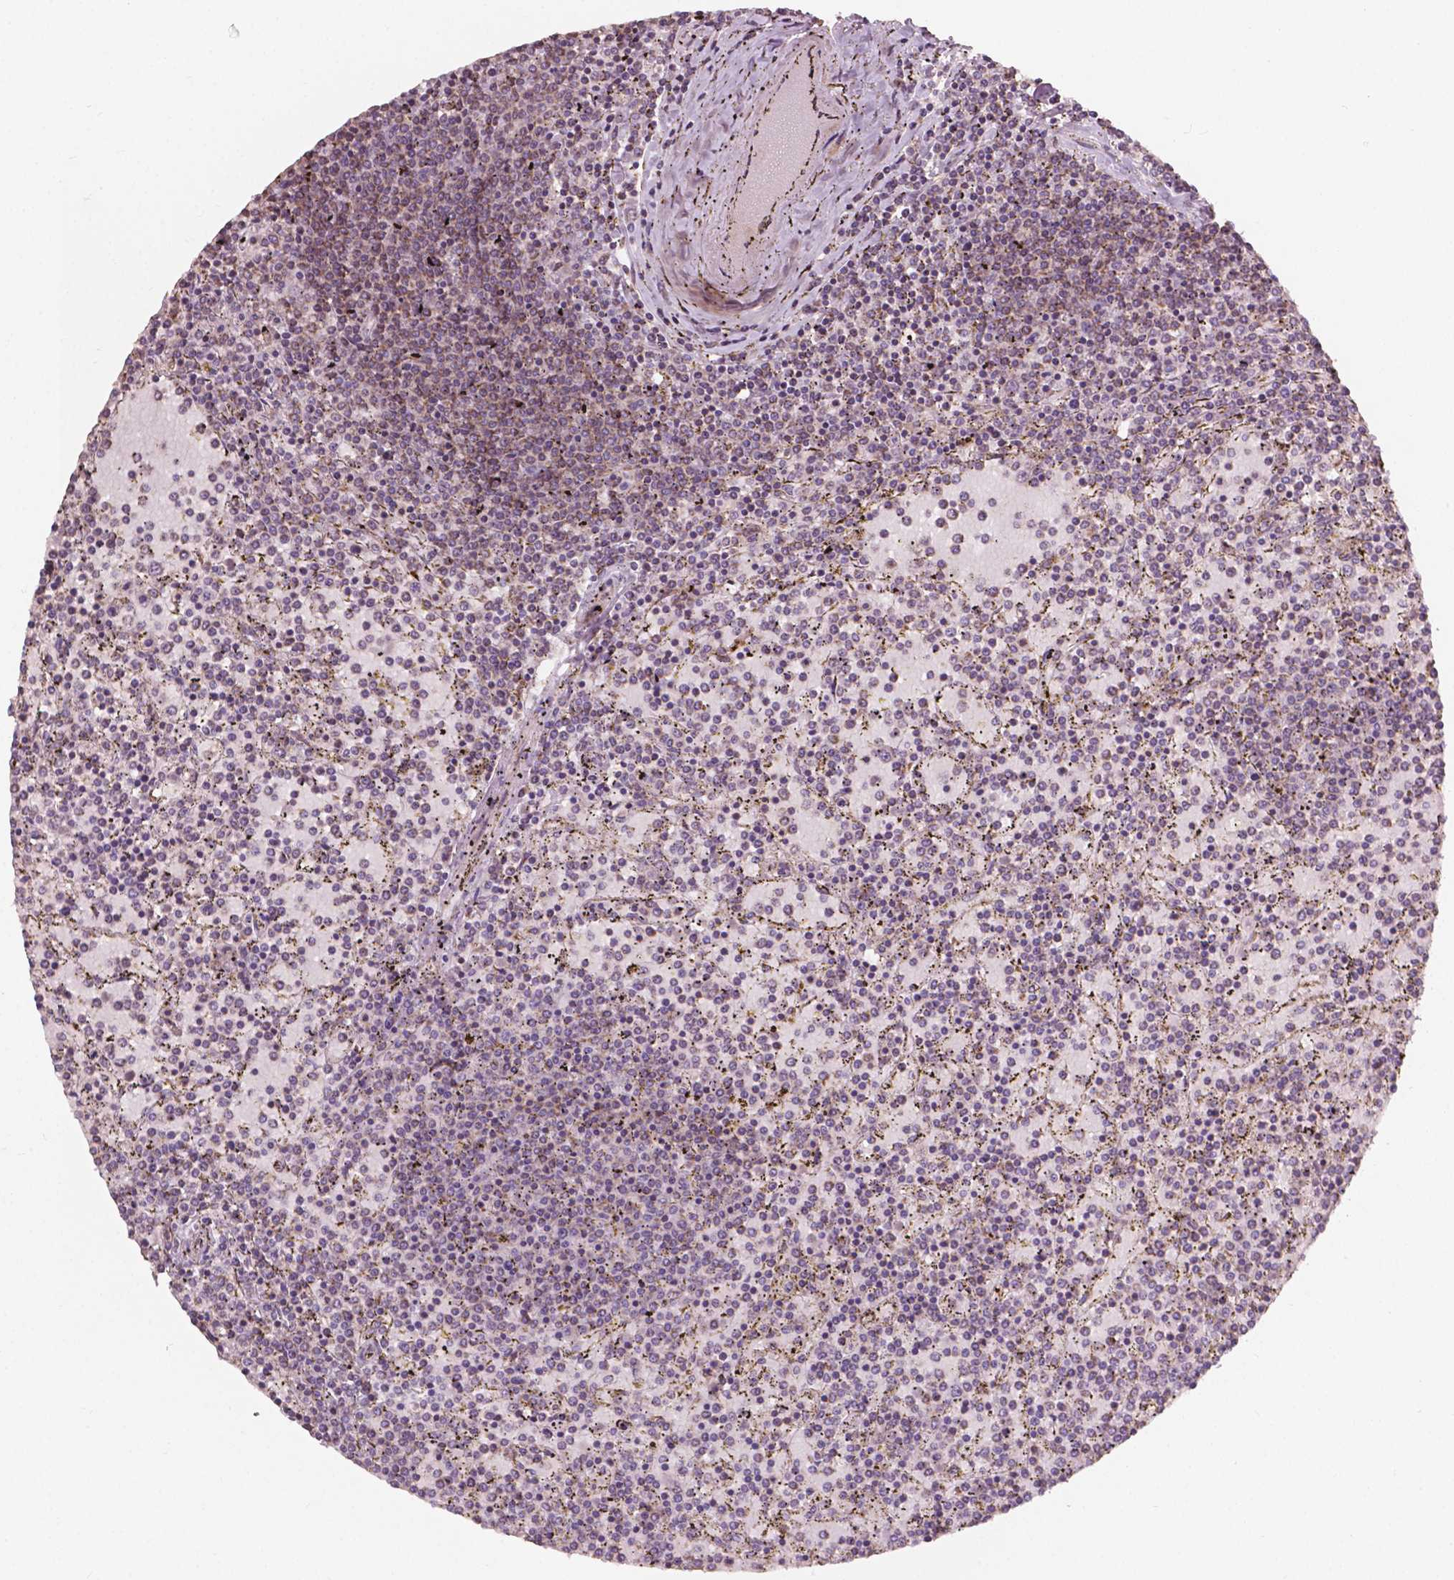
{"staining": {"intensity": "negative", "quantity": "none", "location": "none"}, "tissue": "lymphoma", "cell_type": "Tumor cells", "image_type": "cancer", "snomed": [{"axis": "morphology", "description": "Malignant lymphoma, non-Hodgkin's type, Low grade"}, {"axis": "topography", "description": "Spleen"}], "caption": "Lymphoma stained for a protein using immunohistochemistry reveals no expression tumor cells.", "gene": "NDUFA10", "patient": {"sex": "female", "age": 77}}